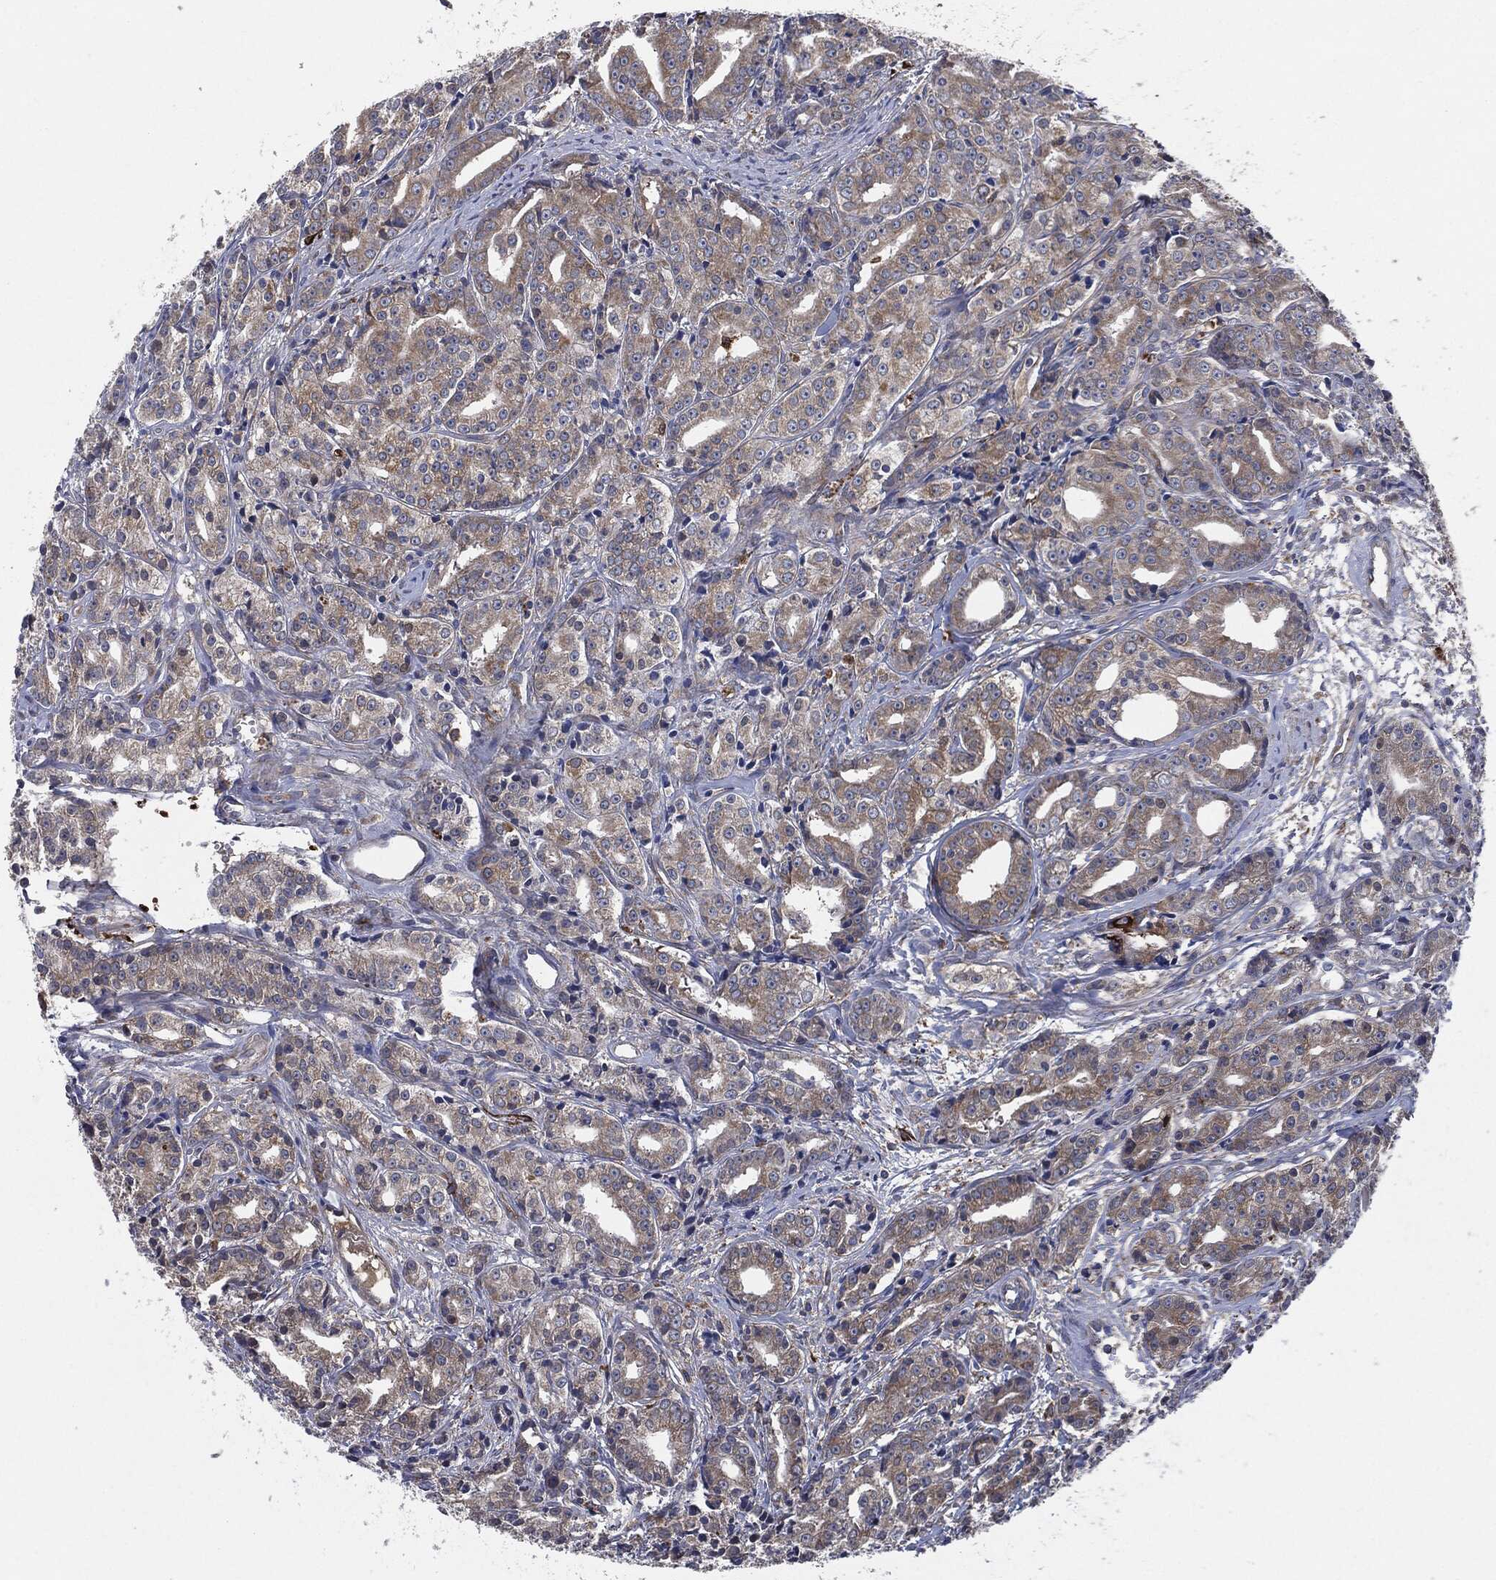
{"staining": {"intensity": "moderate", "quantity": ">75%", "location": "cytoplasmic/membranous"}, "tissue": "prostate cancer", "cell_type": "Tumor cells", "image_type": "cancer", "snomed": [{"axis": "morphology", "description": "Adenocarcinoma, Medium grade"}, {"axis": "topography", "description": "Prostate"}], "caption": "There is medium levels of moderate cytoplasmic/membranous positivity in tumor cells of prostate adenocarcinoma (medium-grade), as demonstrated by immunohistochemical staining (brown color).", "gene": "TMEM11", "patient": {"sex": "male", "age": 74}}